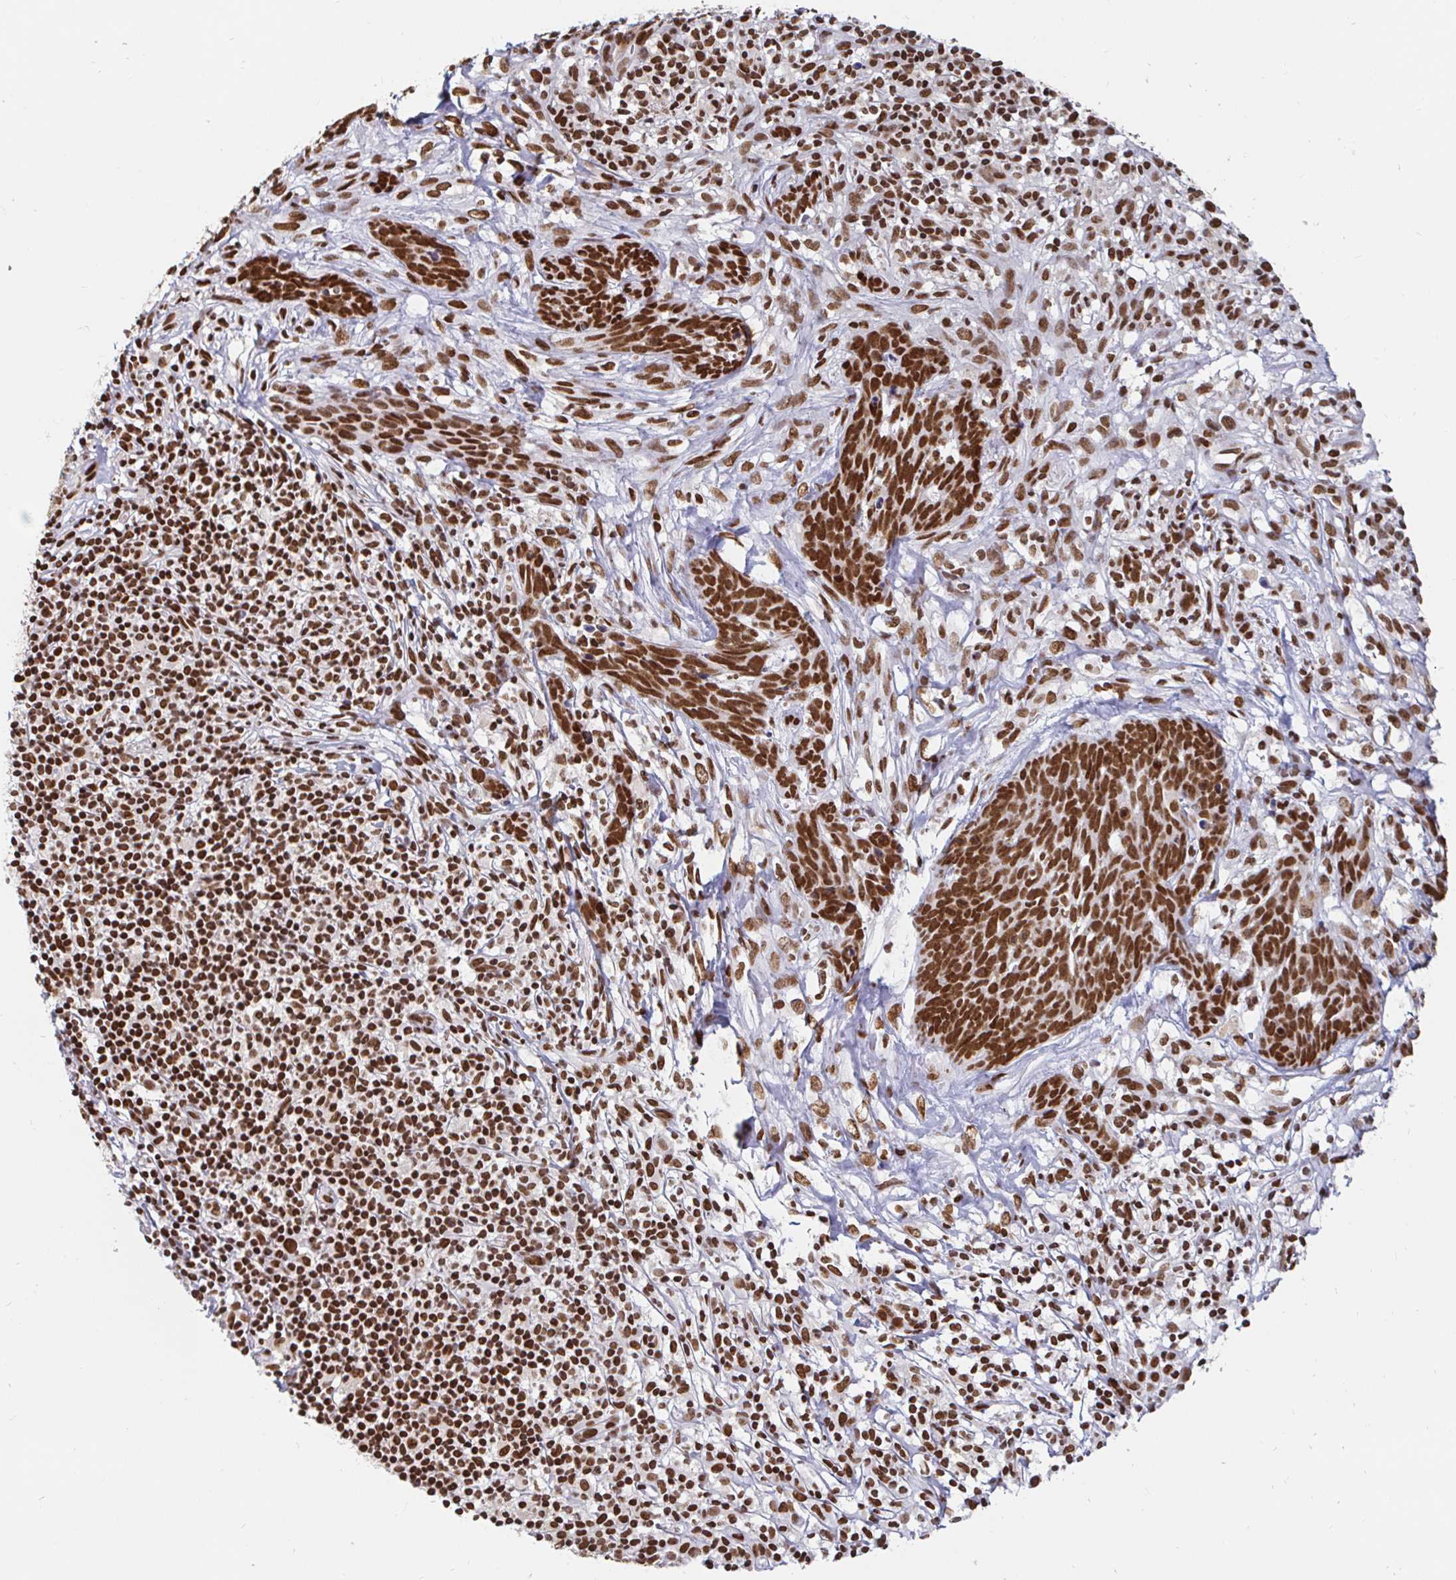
{"staining": {"intensity": "strong", "quantity": ">75%", "location": "nuclear"}, "tissue": "skin cancer", "cell_type": "Tumor cells", "image_type": "cancer", "snomed": [{"axis": "morphology", "description": "Basal cell carcinoma"}, {"axis": "topography", "description": "Skin"}], "caption": "Strong nuclear staining is identified in about >75% of tumor cells in skin basal cell carcinoma. (IHC, brightfield microscopy, high magnification).", "gene": "RBMX", "patient": {"sex": "female", "age": 78}}